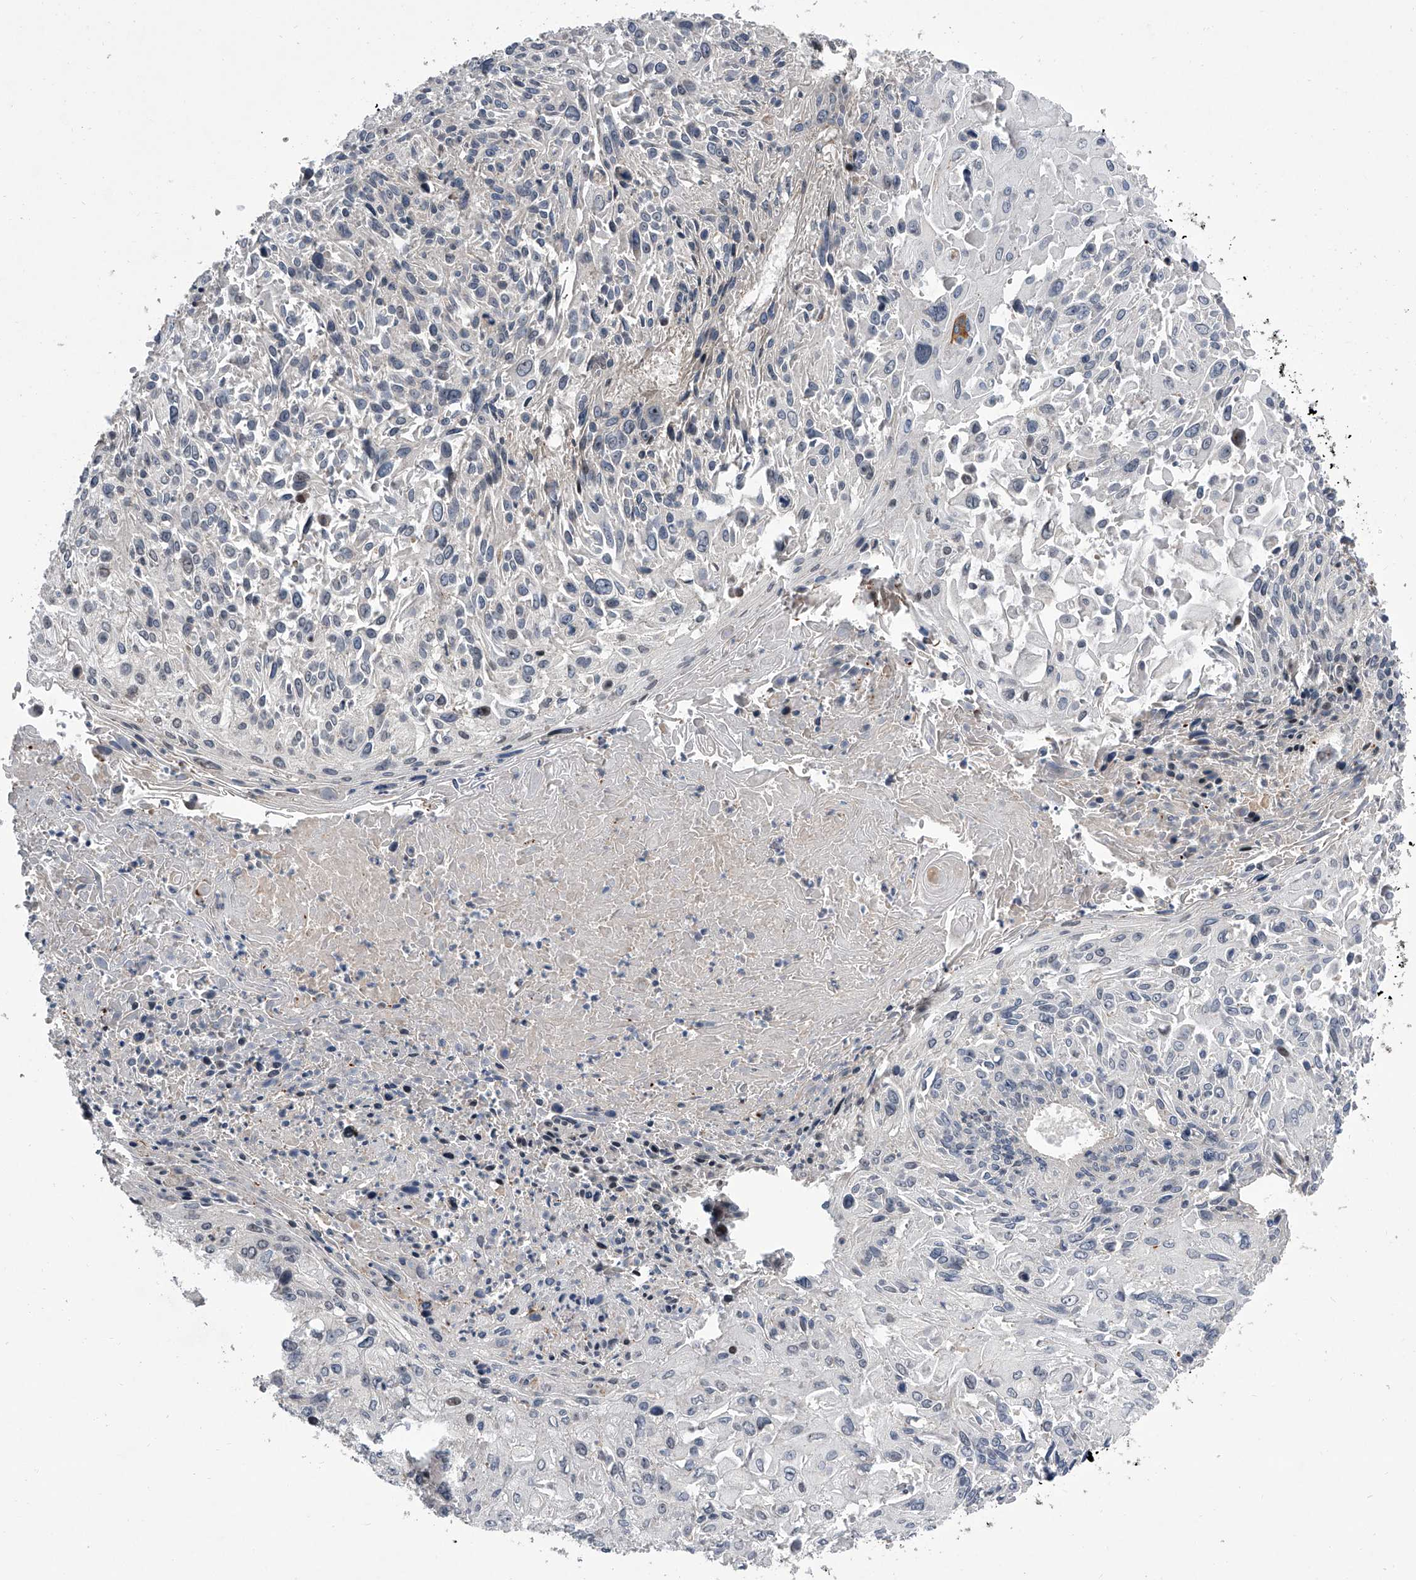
{"staining": {"intensity": "negative", "quantity": "none", "location": "none"}, "tissue": "cervical cancer", "cell_type": "Tumor cells", "image_type": "cancer", "snomed": [{"axis": "morphology", "description": "Squamous cell carcinoma, NOS"}, {"axis": "topography", "description": "Cervix"}], "caption": "A histopathology image of cervical cancer (squamous cell carcinoma) stained for a protein demonstrates no brown staining in tumor cells.", "gene": "DLGAP2", "patient": {"sex": "female", "age": 51}}